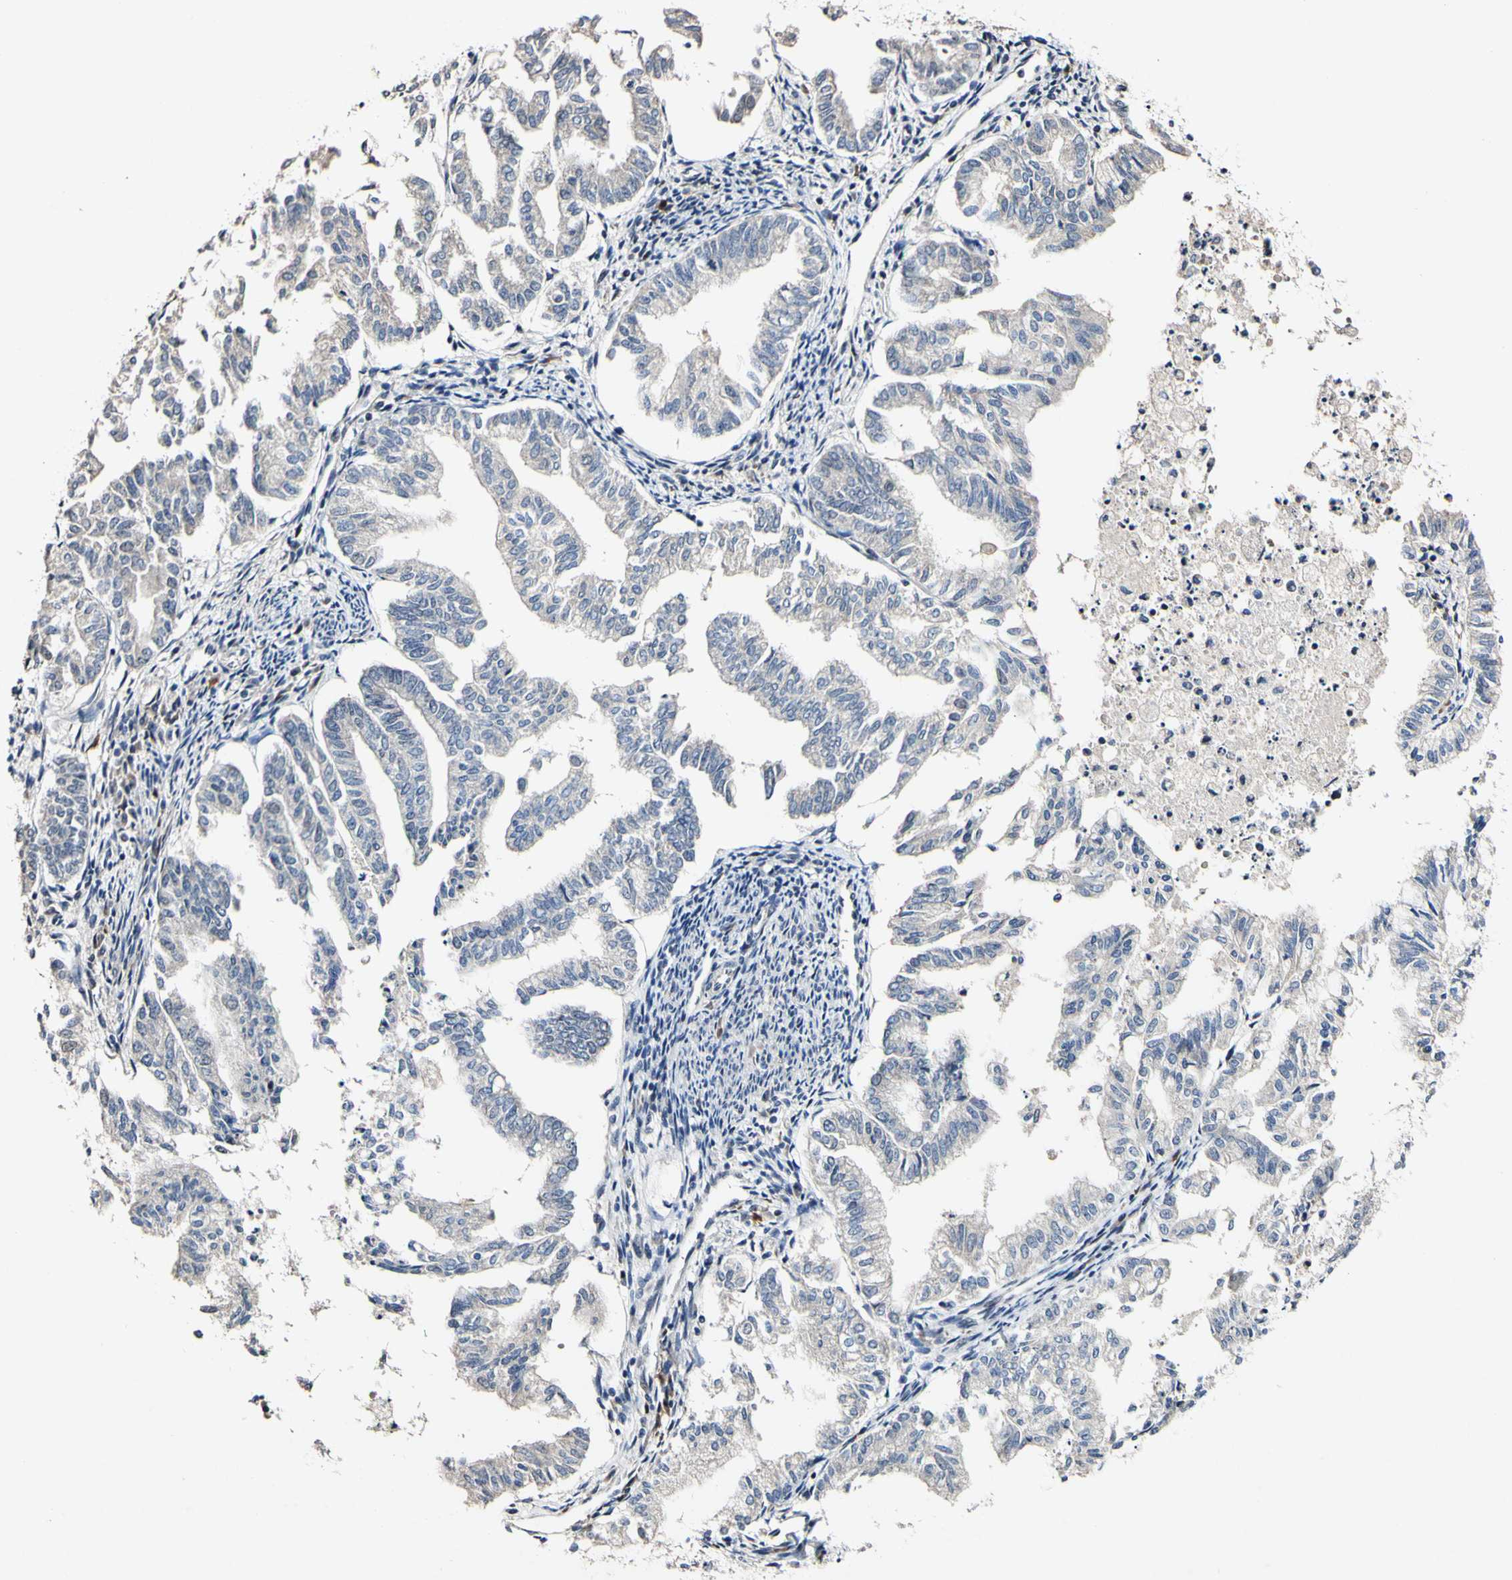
{"staining": {"intensity": "negative", "quantity": "none", "location": "none"}, "tissue": "endometrial cancer", "cell_type": "Tumor cells", "image_type": "cancer", "snomed": [{"axis": "morphology", "description": "Necrosis, NOS"}, {"axis": "morphology", "description": "Adenocarcinoma, NOS"}, {"axis": "topography", "description": "Endometrium"}], "caption": "DAB immunohistochemical staining of adenocarcinoma (endometrial) displays no significant staining in tumor cells.", "gene": "POLR2F", "patient": {"sex": "female", "age": 79}}